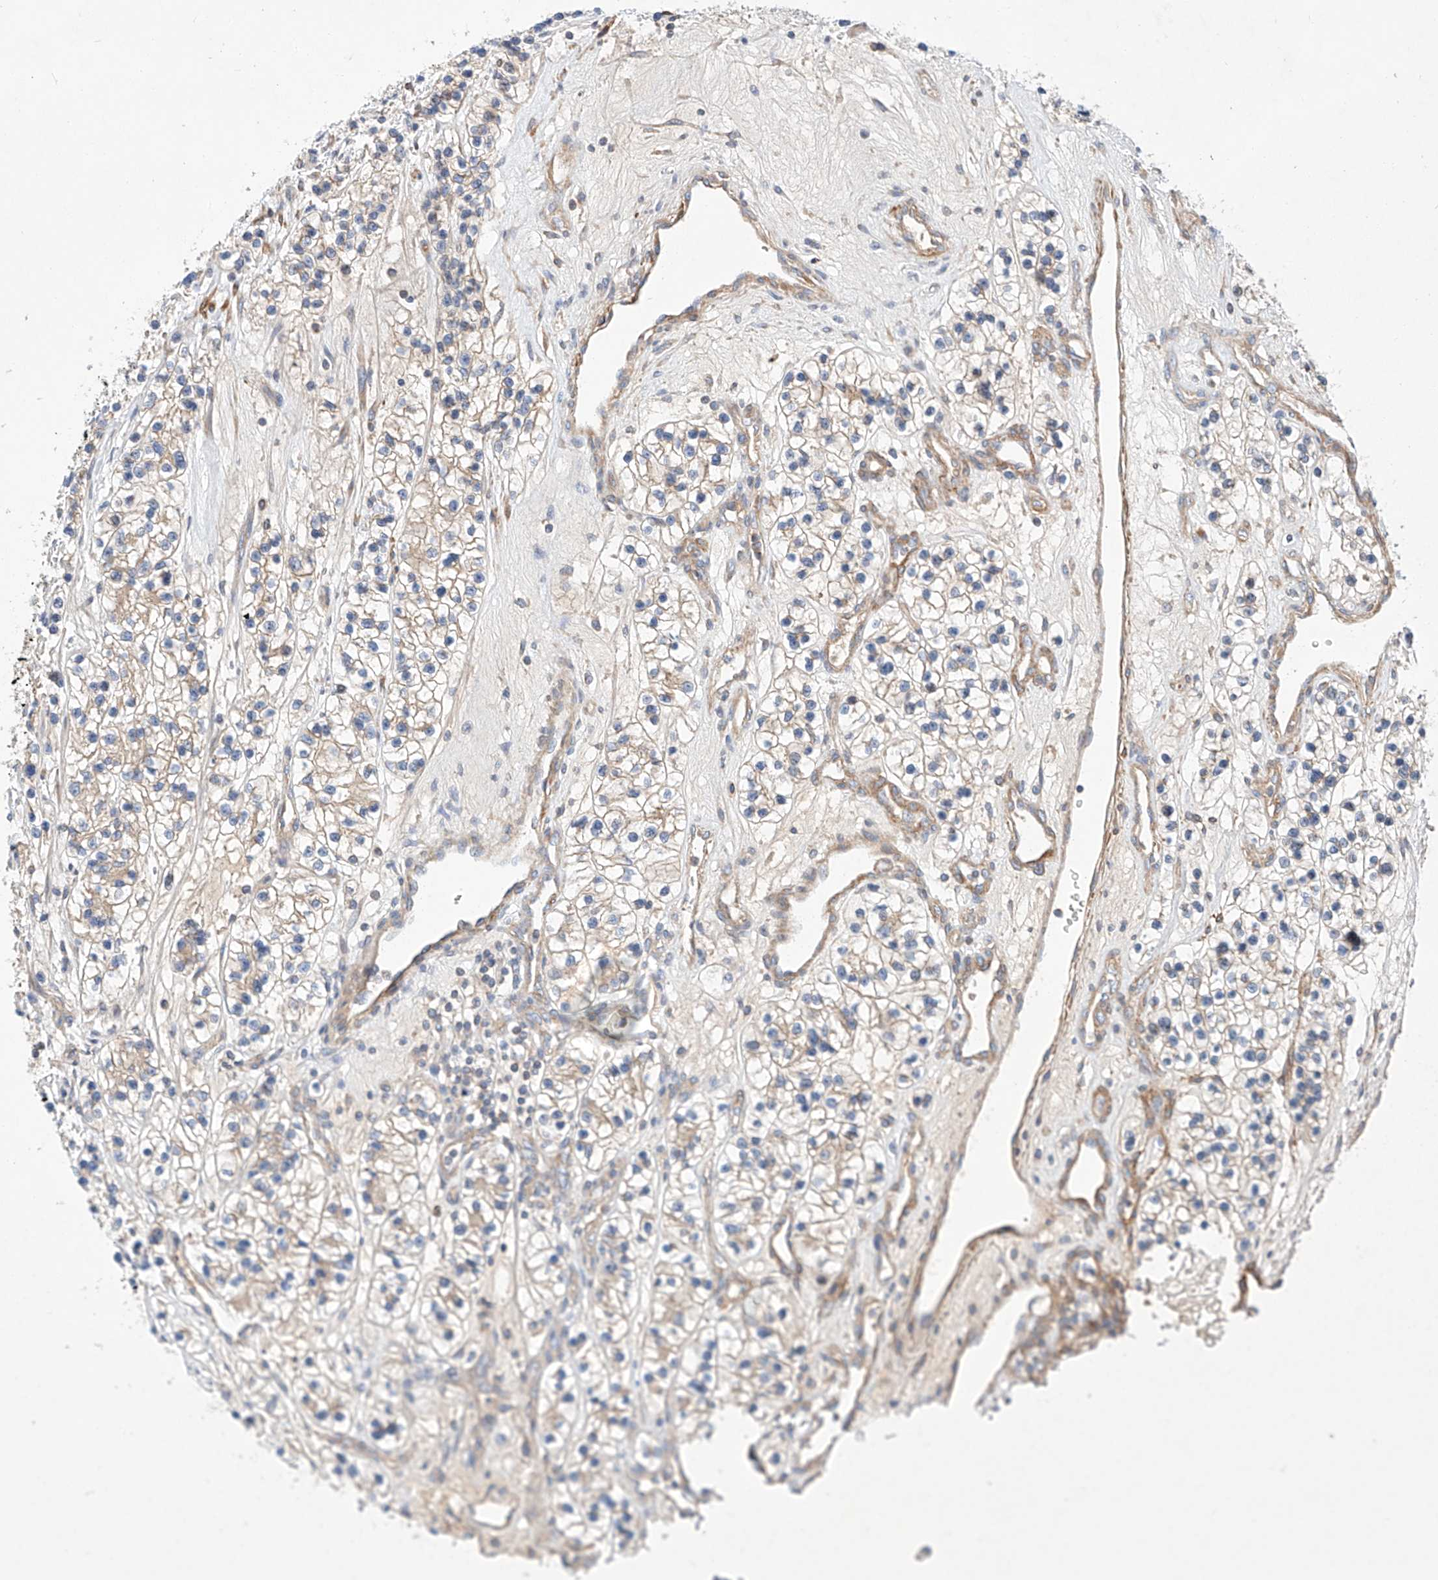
{"staining": {"intensity": "weak", "quantity": "25%-75%", "location": "cytoplasmic/membranous"}, "tissue": "renal cancer", "cell_type": "Tumor cells", "image_type": "cancer", "snomed": [{"axis": "morphology", "description": "Adenocarcinoma, NOS"}, {"axis": "topography", "description": "Kidney"}], "caption": "Protein analysis of renal cancer tissue demonstrates weak cytoplasmic/membranous positivity in approximately 25%-75% of tumor cells.", "gene": "C6orf118", "patient": {"sex": "female", "age": 57}}